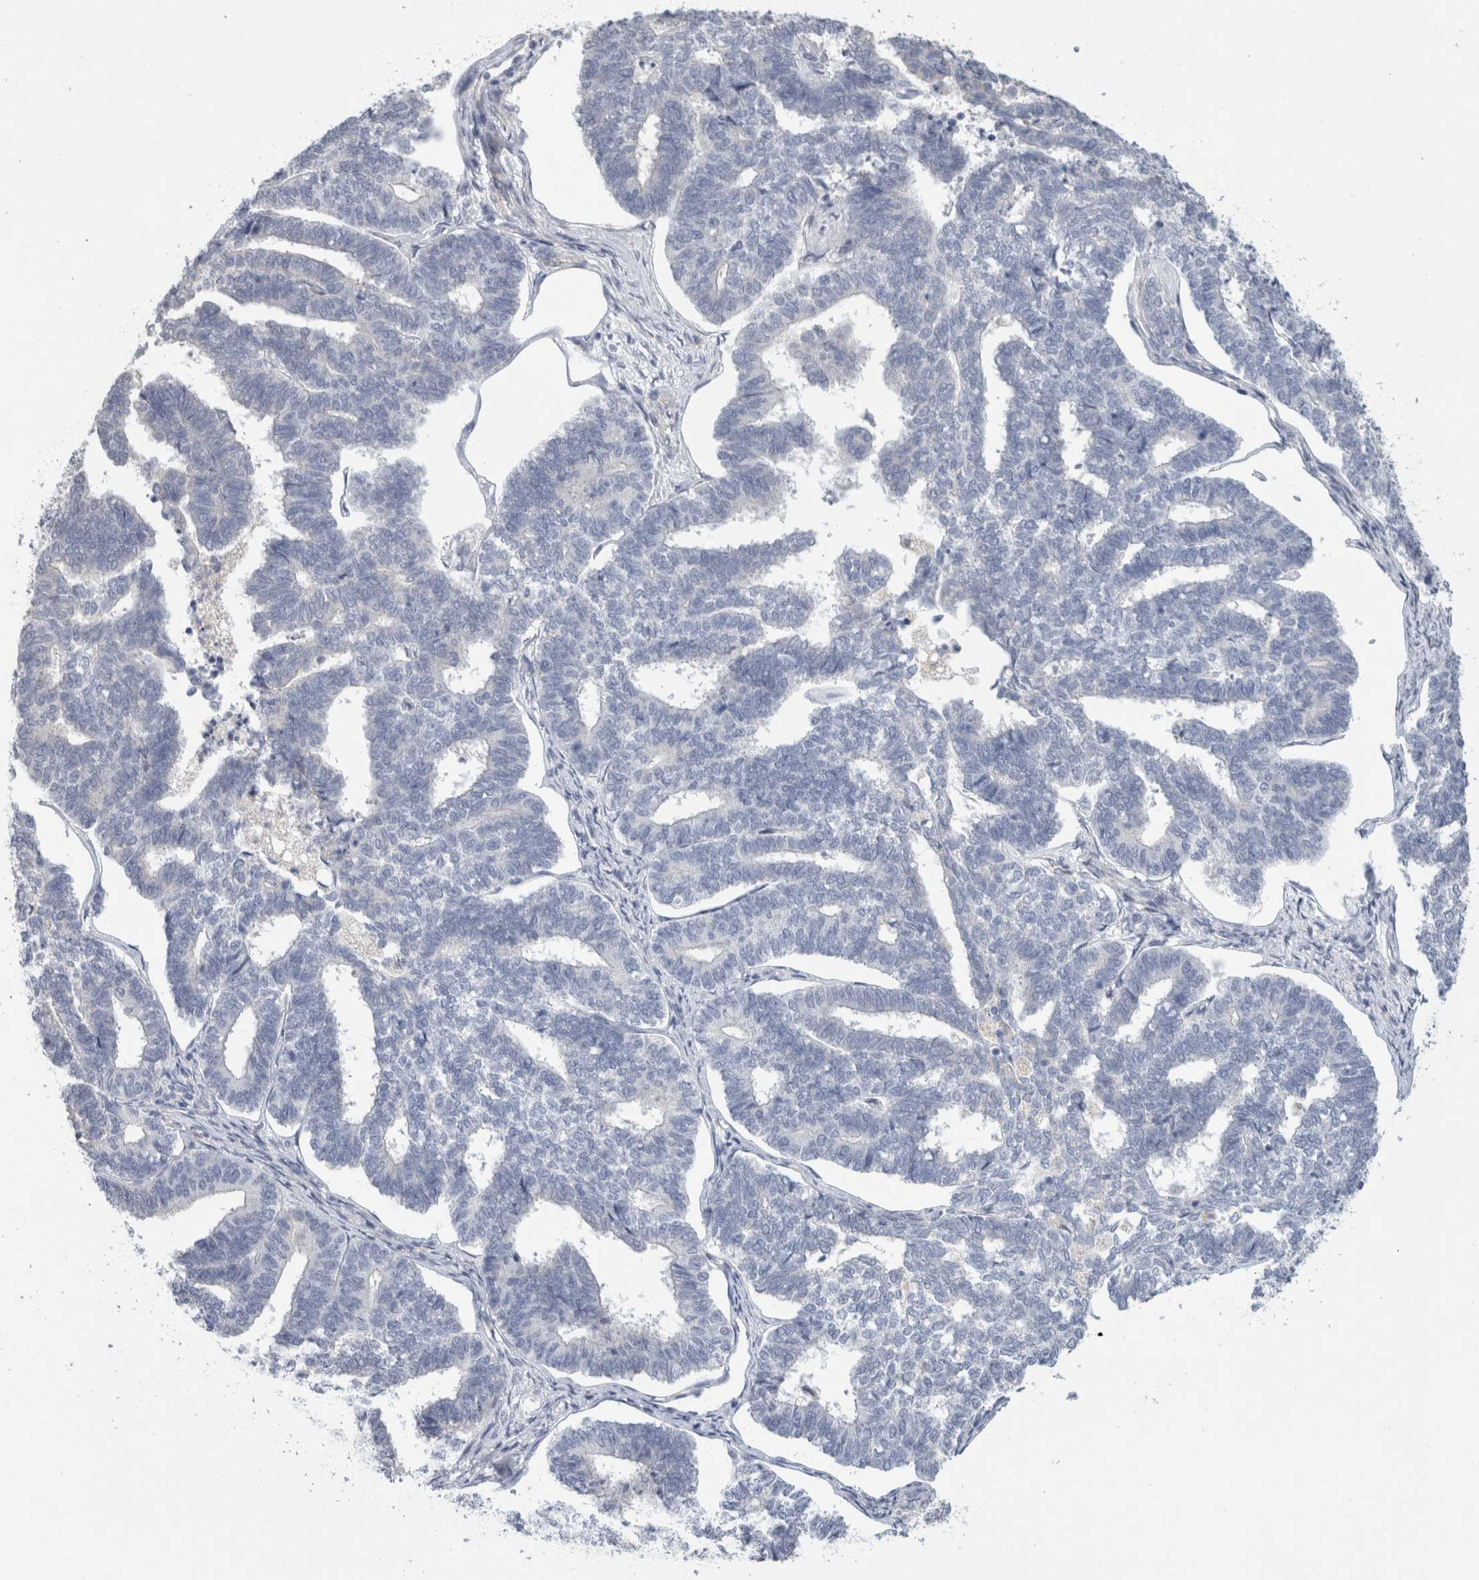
{"staining": {"intensity": "negative", "quantity": "none", "location": "none"}, "tissue": "endometrial cancer", "cell_type": "Tumor cells", "image_type": "cancer", "snomed": [{"axis": "morphology", "description": "Adenocarcinoma, NOS"}, {"axis": "topography", "description": "Endometrium"}], "caption": "This is an immunohistochemistry (IHC) photomicrograph of human endometrial cancer (adenocarcinoma). There is no positivity in tumor cells.", "gene": "AFP", "patient": {"sex": "female", "age": 70}}